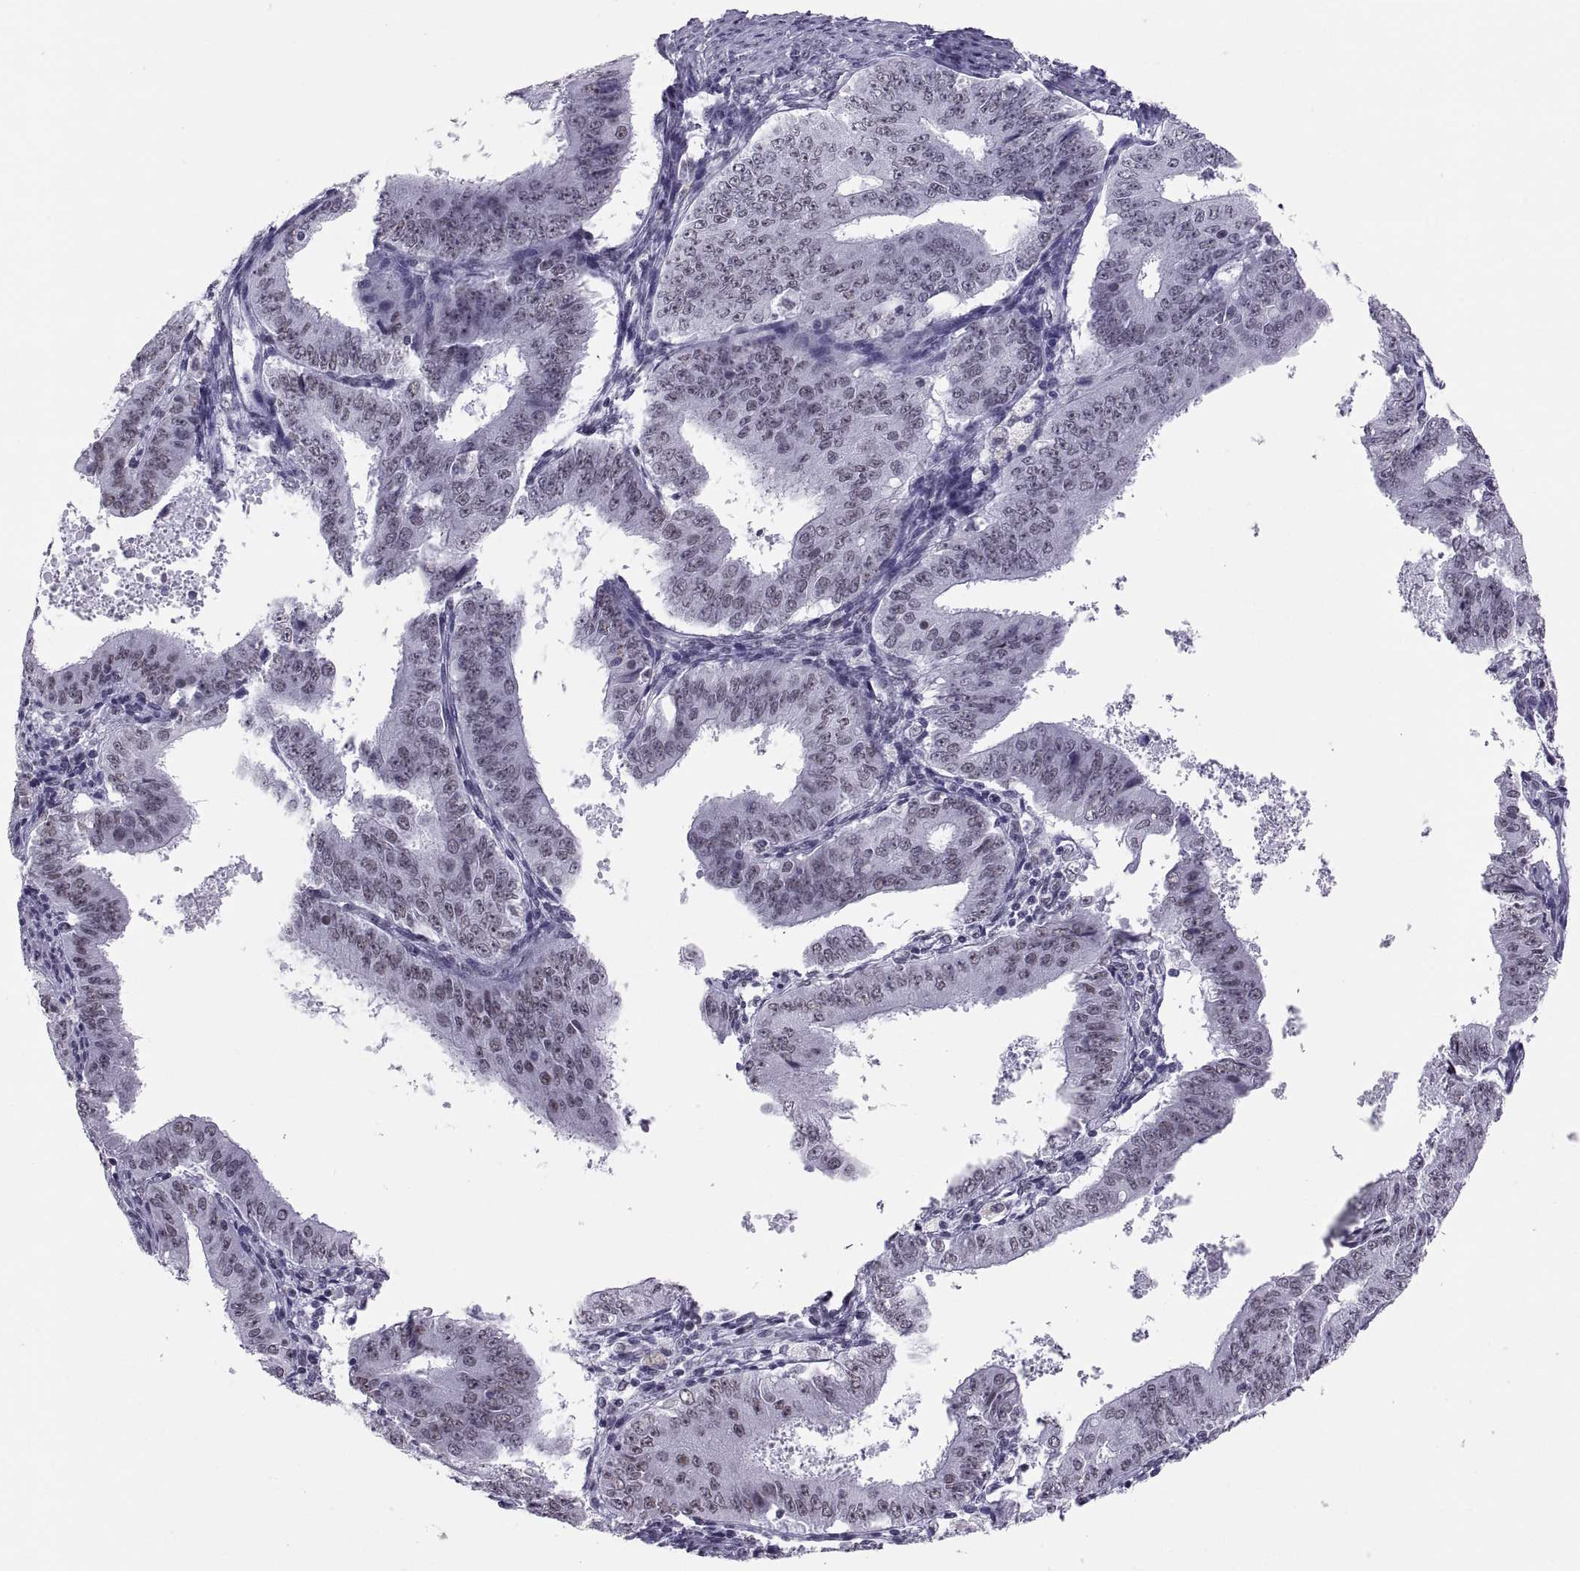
{"staining": {"intensity": "weak", "quantity": "25%-75%", "location": "nuclear"}, "tissue": "ovarian cancer", "cell_type": "Tumor cells", "image_type": "cancer", "snomed": [{"axis": "morphology", "description": "Carcinoma, endometroid"}, {"axis": "topography", "description": "Ovary"}], "caption": "A brown stain highlights weak nuclear positivity of a protein in human ovarian cancer (endometroid carcinoma) tumor cells.", "gene": "NEUROD6", "patient": {"sex": "female", "age": 42}}